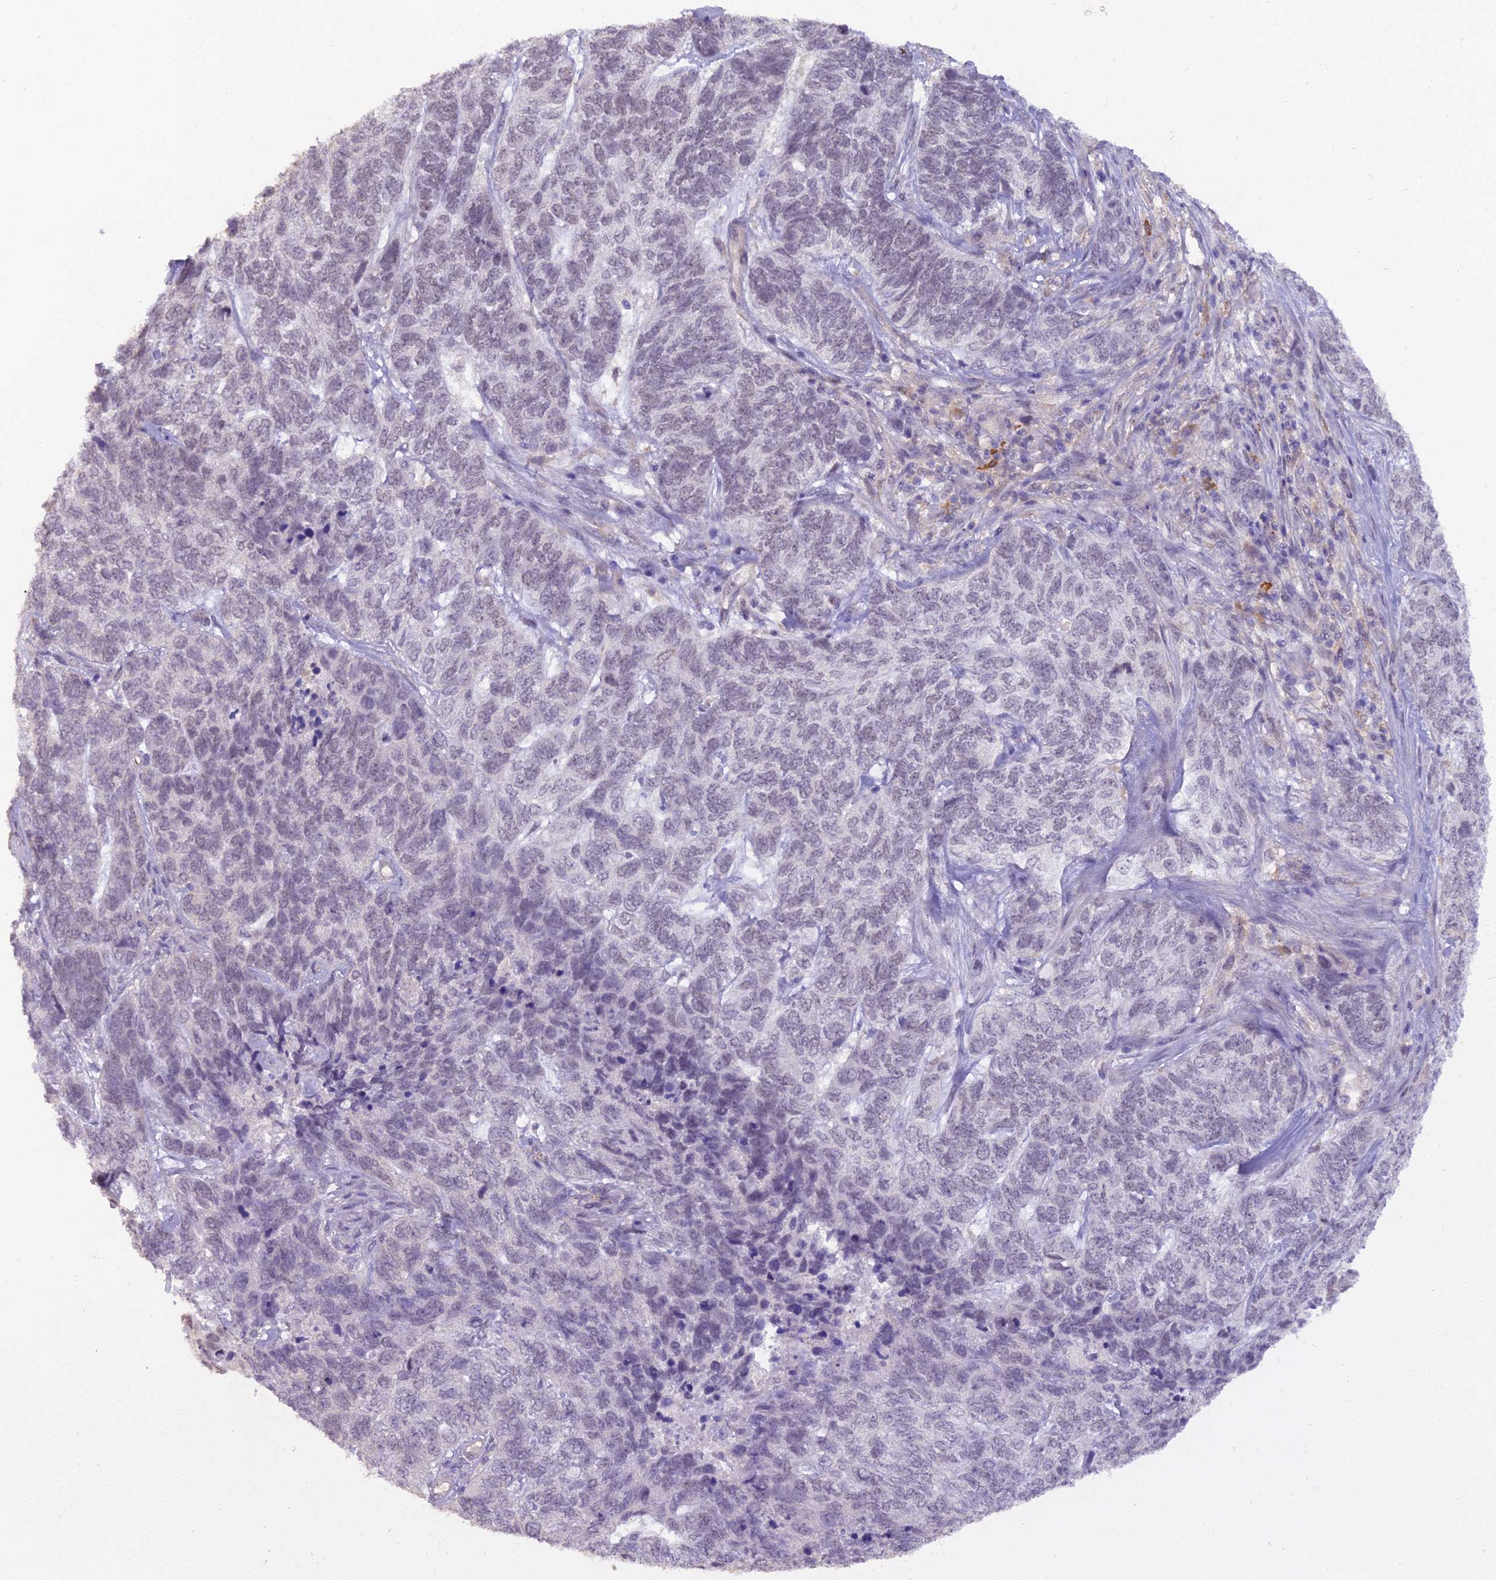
{"staining": {"intensity": "negative", "quantity": "none", "location": "none"}, "tissue": "skin cancer", "cell_type": "Tumor cells", "image_type": "cancer", "snomed": [{"axis": "morphology", "description": "Basal cell carcinoma"}, {"axis": "topography", "description": "Skin"}], "caption": "This histopathology image is of skin cancer stained with immunohistochemistry to label a protein in brown with the nuclei are counter-stained blue. There is no staining in tumor cells. (Stains: DAB immunohistochemistry with hematoxylin counter stain, Microscopy: brightfield microscopy at high magnification).", "gene": "BLNK", "patient": {"sex": "female", "age": 65}}